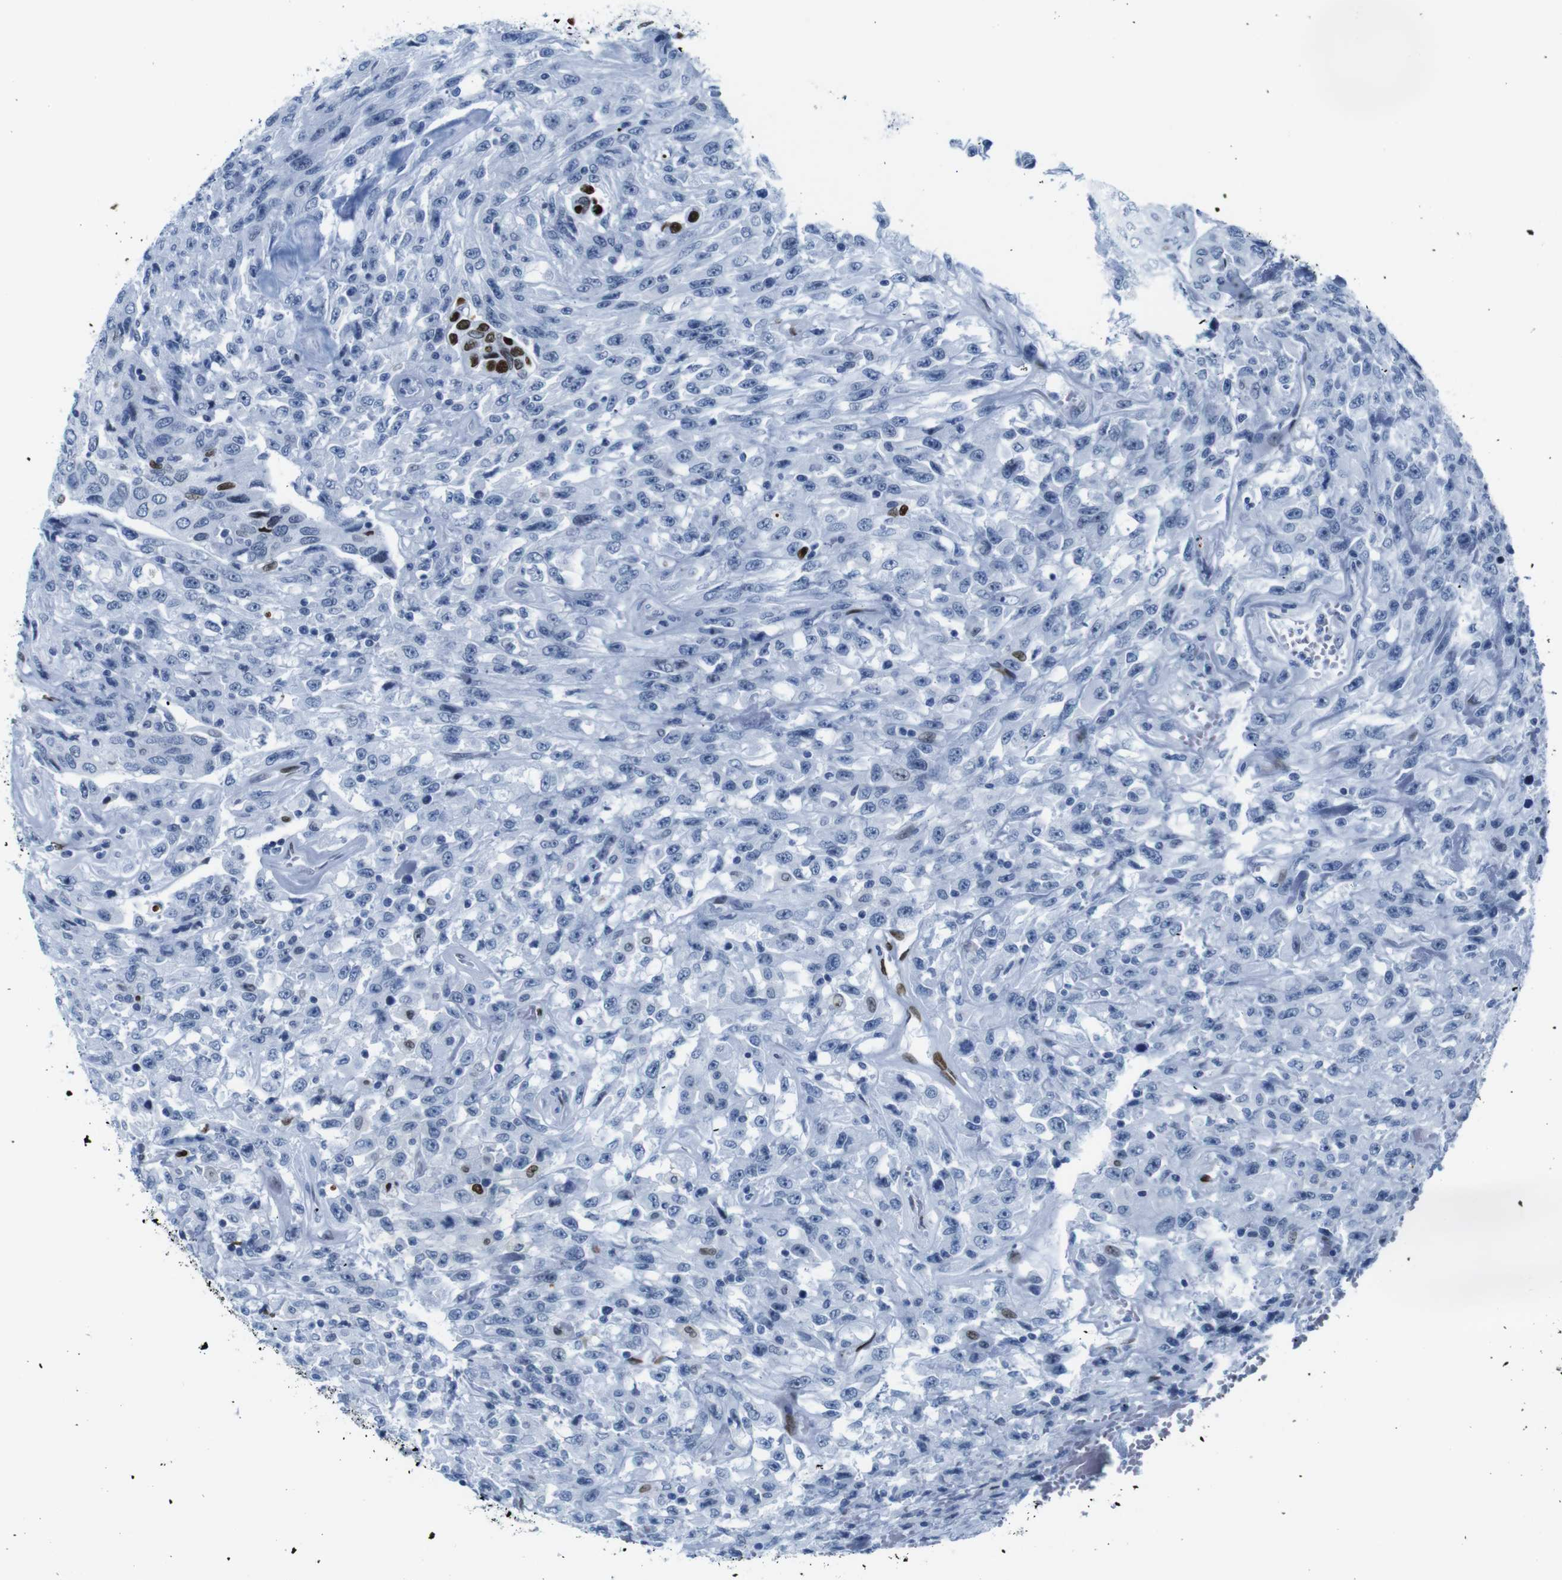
{"staining": {"intensity": "strong", "quantity": "<25%", "location": "nuclear"}, "tissue": "urothelial cancer", "cell_type": "Tumor cells", "image_type": "cancer", "snomed": [{"axis": "morphology", "description": "Urothelial carcinoma, High grade"}, {"axis": "topography", "description": "Urinary bladder"}], "caption": "Tumor cells reveal medium levels of strong nuclear positivity in about <25% of cells in urothelial carcinoma (high-grade). Using DAB (3,3'-diaminobenzidine) (brown) and hematoxylin (blue) stains, captured at high magnification using brightfield microscopy.", "gene": "NPIPB15", "patient": {"sex": "male", "age": 66}}